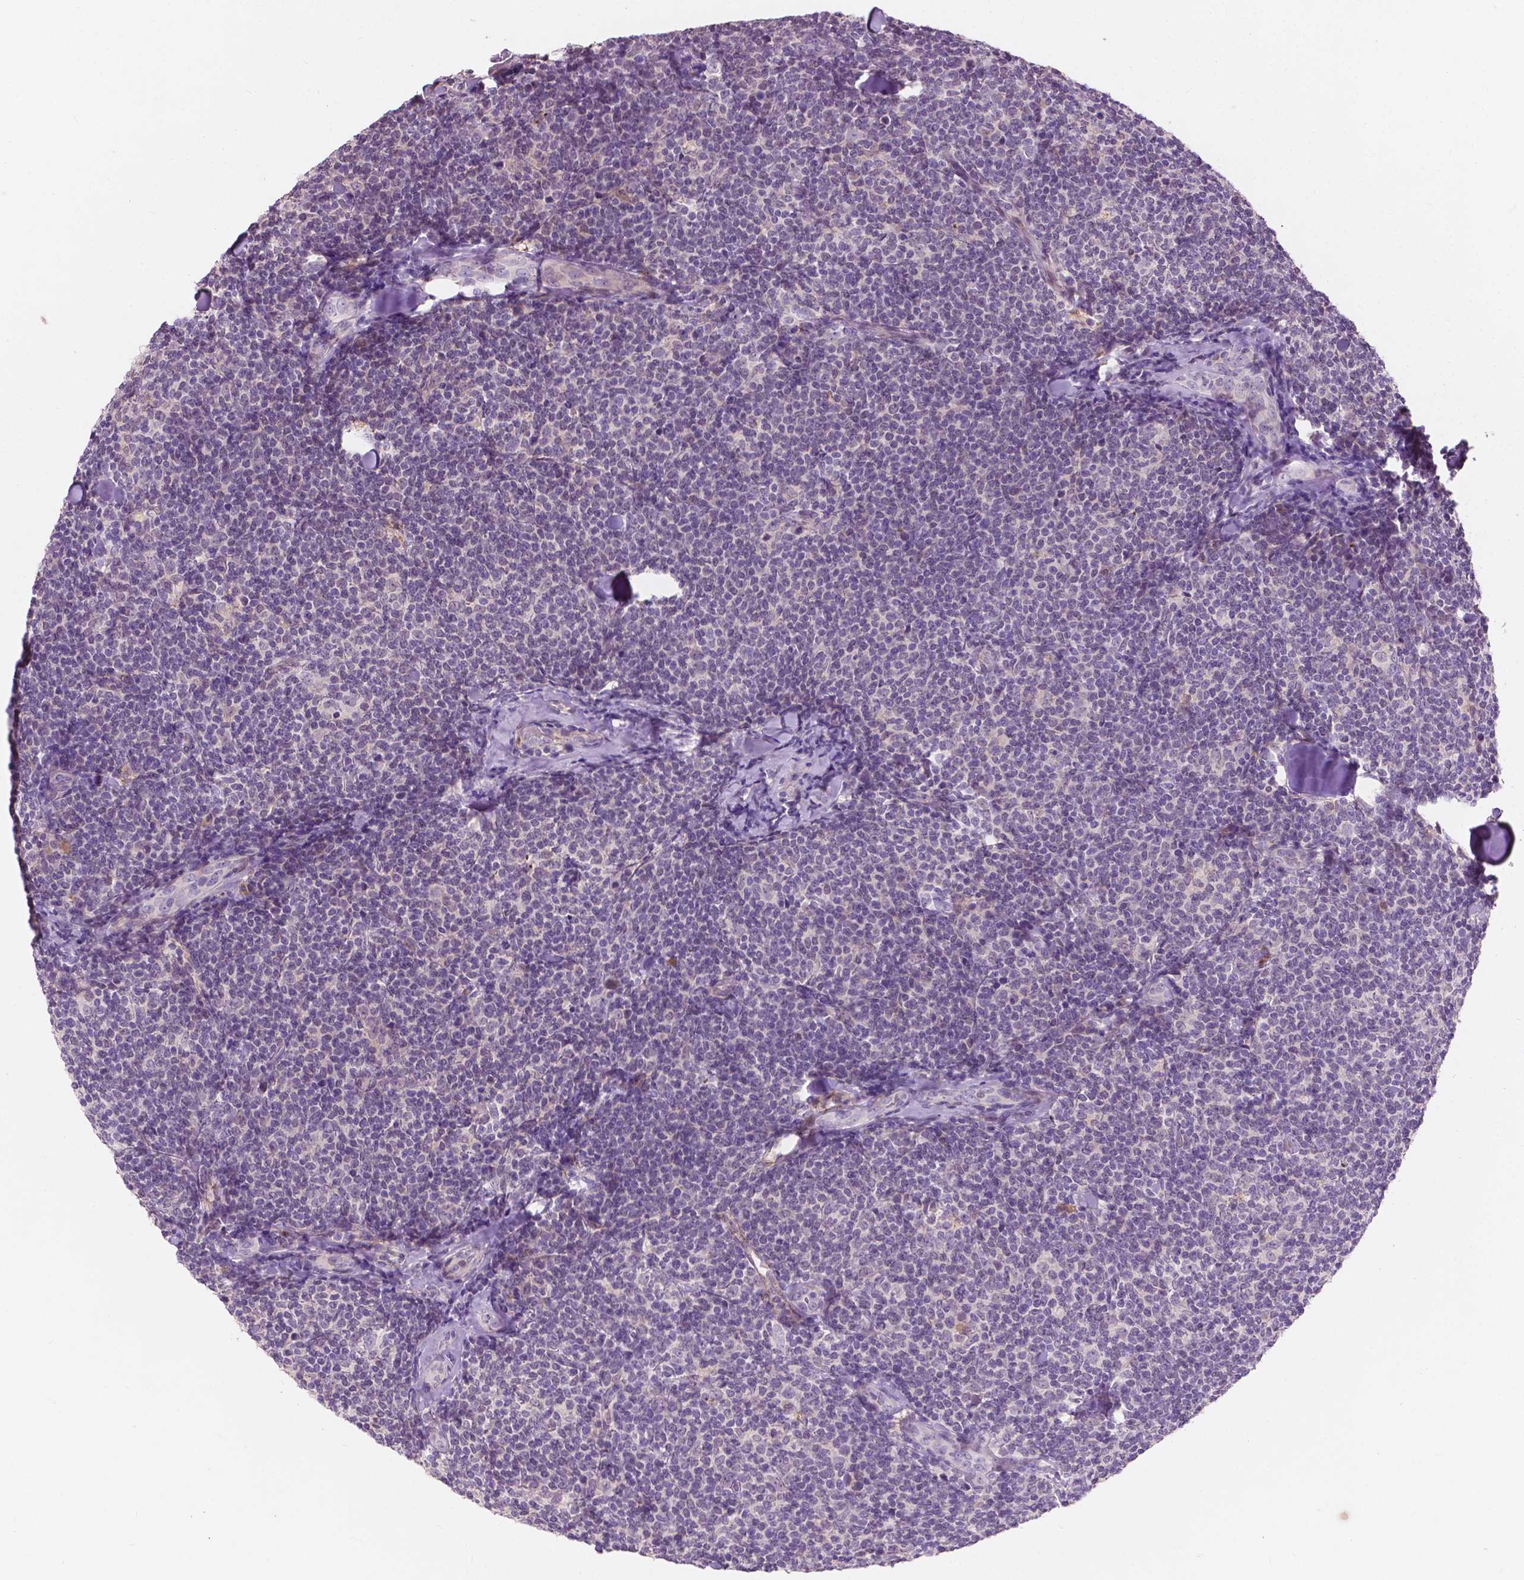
{"staining": {"intensity": "negative", "quantity": "none", "location": "none"}, "tissue": "lymphoma", "cell_type": "Tumor cells", "image_type": "cancer", "snomed": [{"axis": "morphology", "description": "Malignant lymphoma, non-Hodgkin's type, Low grade"}, {"axis": "topography", "description": "Lymph node"}], "caption": "DAB immunohistochemical staining of low-grade malignant lymphoma, non-Hodgkin's type reveals no significant expression in tumor cells.", "gene": "GPR37", "patient": {"sex": "female", "age": 56}}